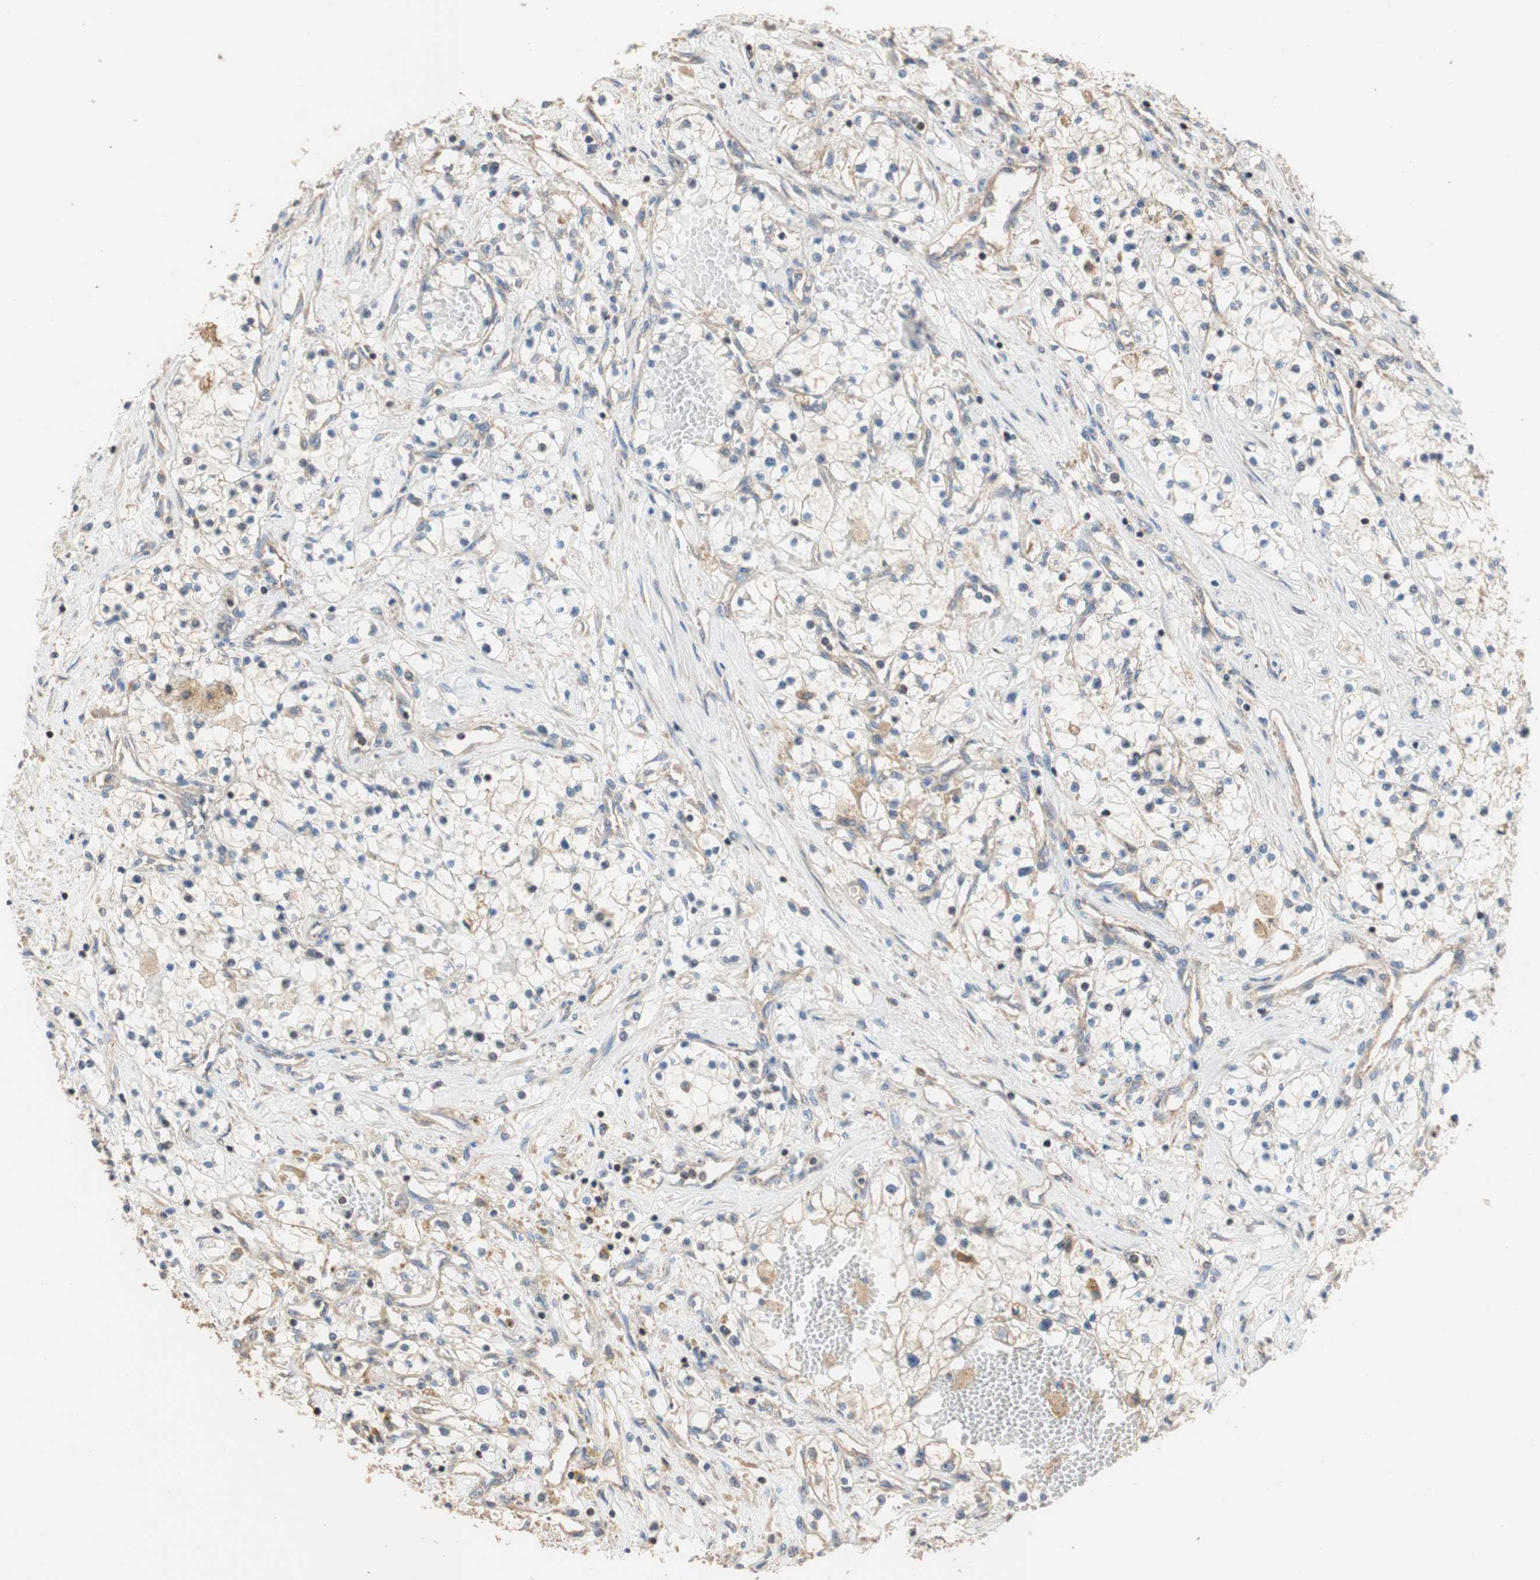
{"staining": {"intensity": "weak", "quantity": "25%-75%", "location": "cytoplasmic/membranous"}, "tissue": "renal cancer", "cell_type": "Tumor cells", "image_type": "cancer", "snomed": [{"axis": "morphology", "description": "Adenocarcinoma, NOS"}, {"axis": "topography", "description": "Kidney"}], "caption": "Immunohistochemical staining of human renal cancer (adenocarcinoma) reveals low levels of weak cytoplasmic/membranous expression in about 25%-75% of tumor cells.", "gene": "MAP4K2", "patient": {"sex": "male", "age": 68}}